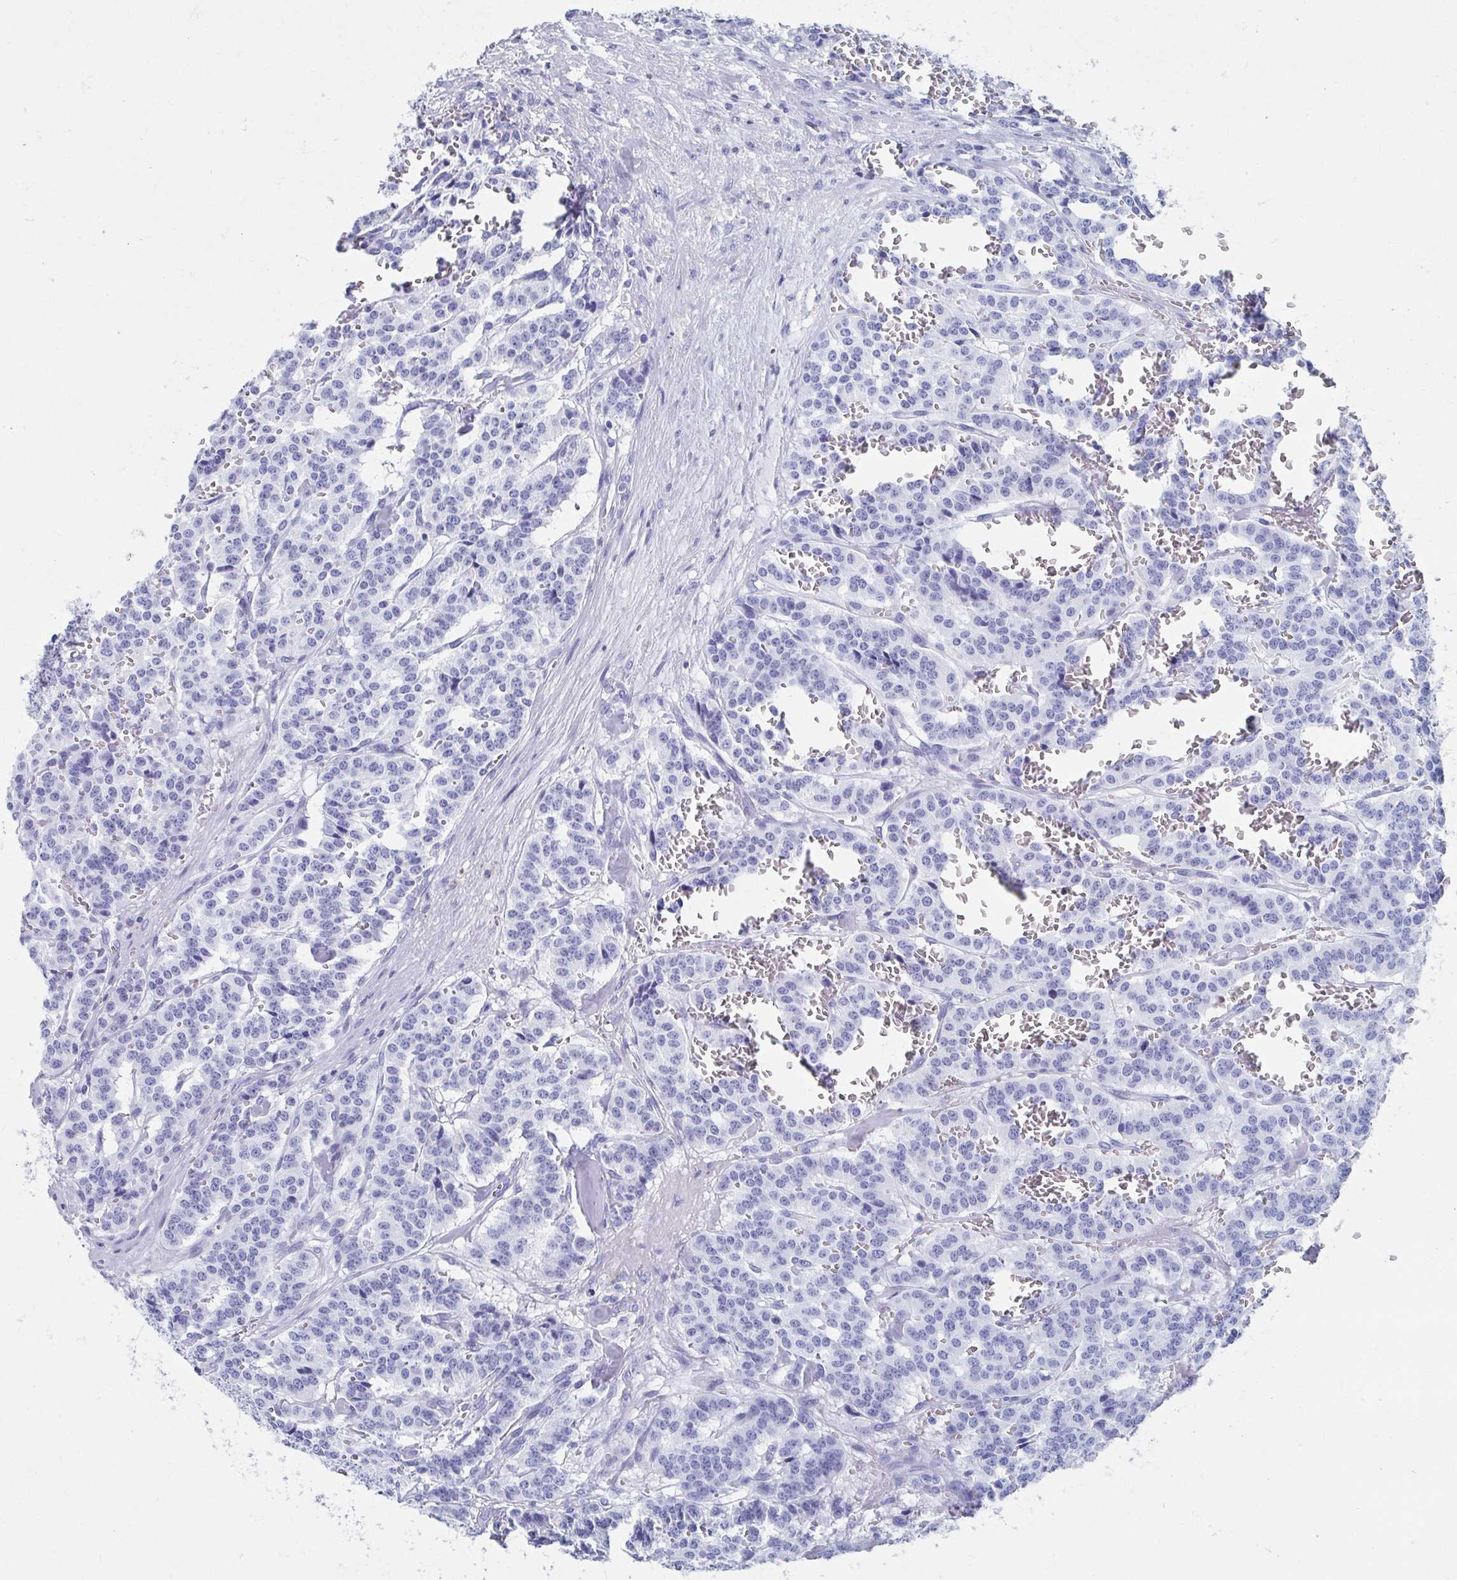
{"staining": {"intensity": "negative", "quantity": "none", "location": "none"}, "tissue": "carcinoid", "cell_type": "Tumor cells", "image_type": "cancer", "snomed": [{"axis": "morphology", "description": "Normal tissue, NOS"}, {"axis": "morphology", "description": "Carcinoid, malignant, NOS"}, {"axis": "topography", "description": "Lung"}], "caption": "Photomicrograph shows no protein staining in tumor cells of carcinoid tissue. The staining is performed using DAB (3,3'-diaminobenzidine) brown chromogen with nuclei counter-stained in using hematoxylin.", "gene": "HDGFL1", "patient": {"sex": "female", "age": 46}}